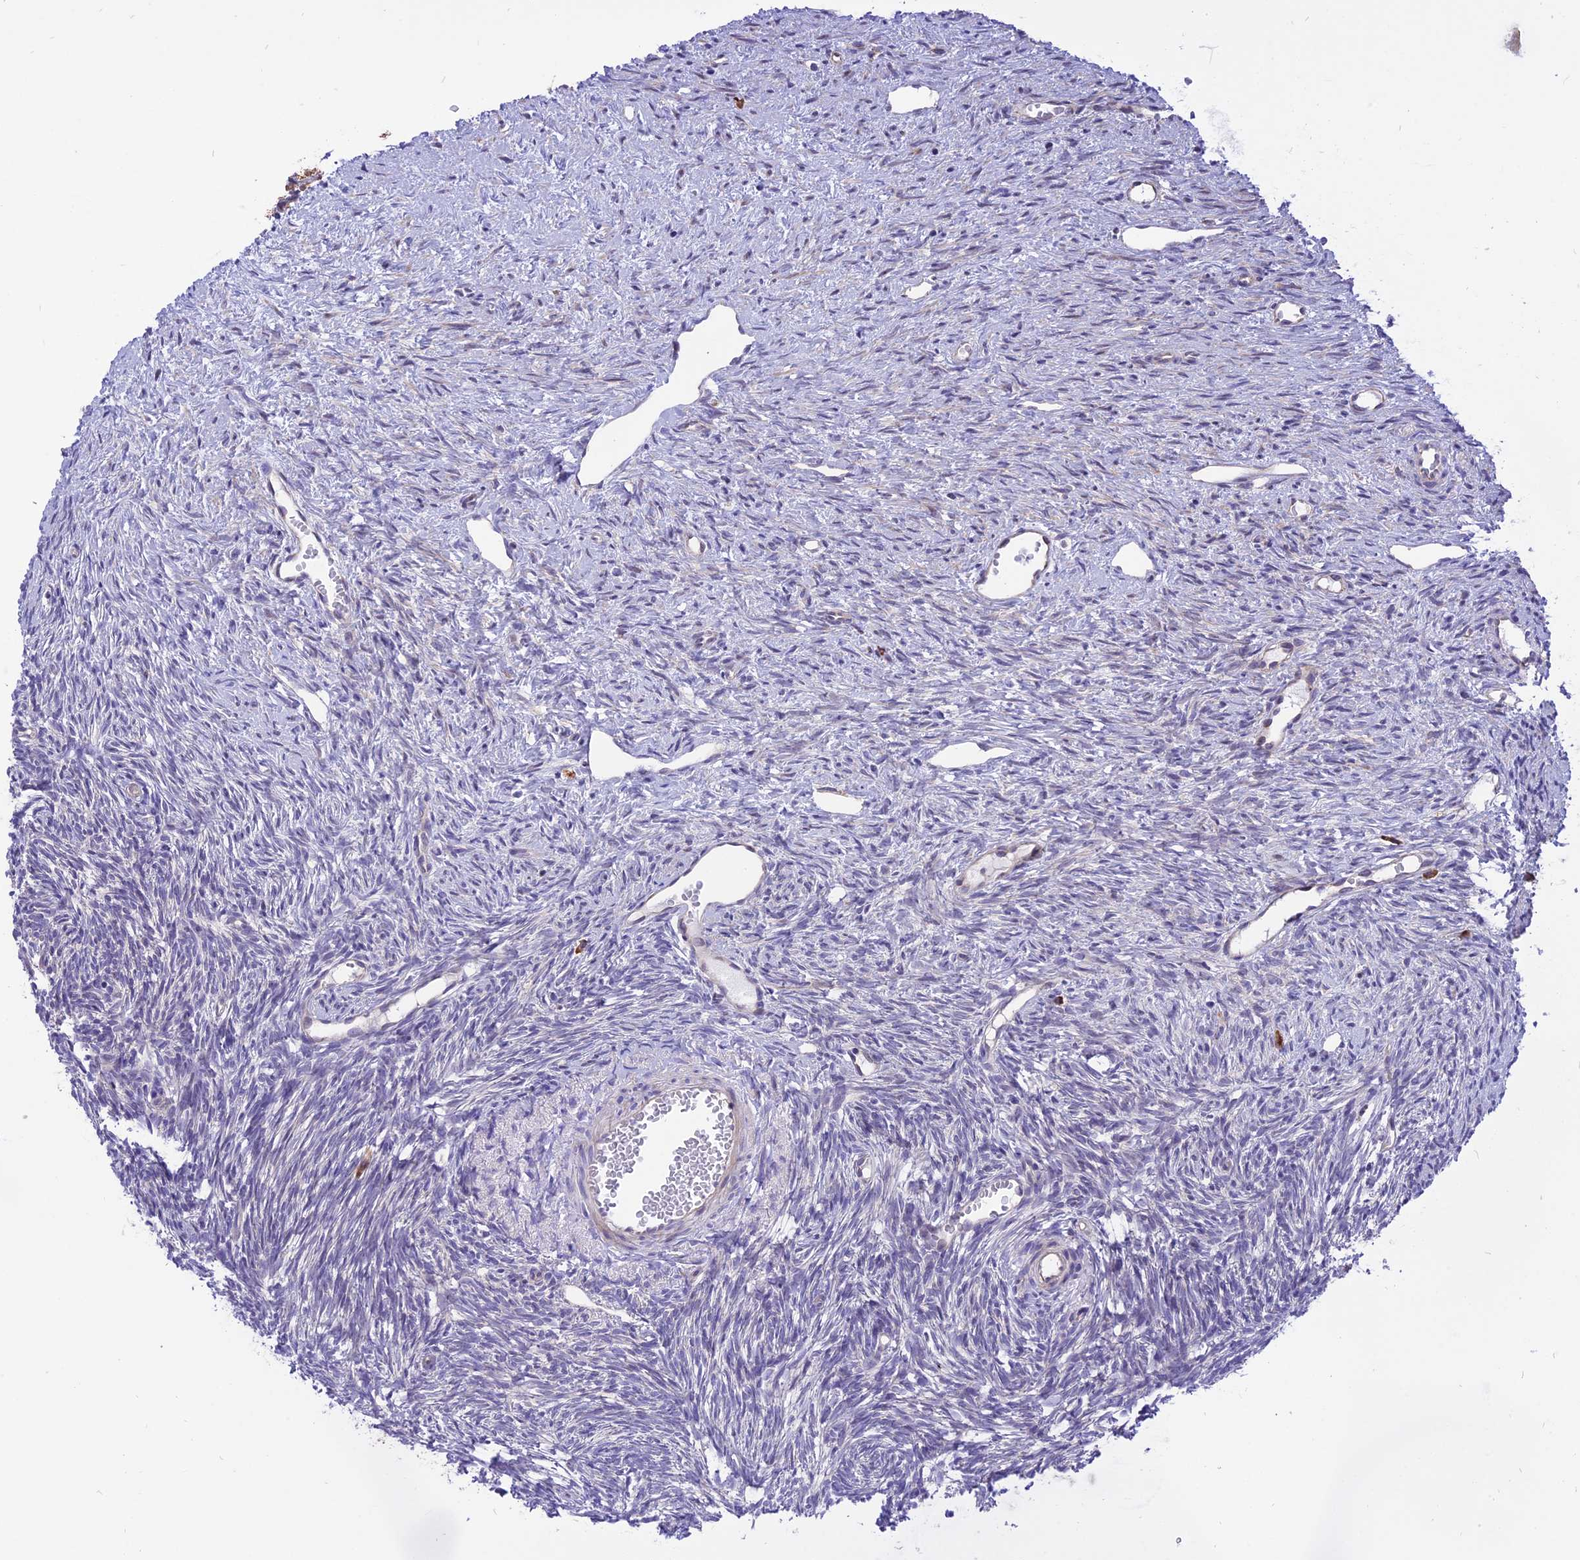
{"staining": {"intensity": "moderate", "quantity": ">75%", "location": "cytoplasmic/membranous"}, "tissue": "ovary", "cell_type": "Follicle cells", "image_type": "normal", "snomed": [{"axis": "morphology", "description": "Normal tissue, NOS"}, {"axis": "topography", "description": "Ovary"}], "caption": "Ovary stained with immunohistochemistry (IHC) reveals moderate cytoplasmic/membranous expression in about >75% of follicle cells.", "gene": "ARMCX6", "patient": {"sex": "female", "age": 51}}